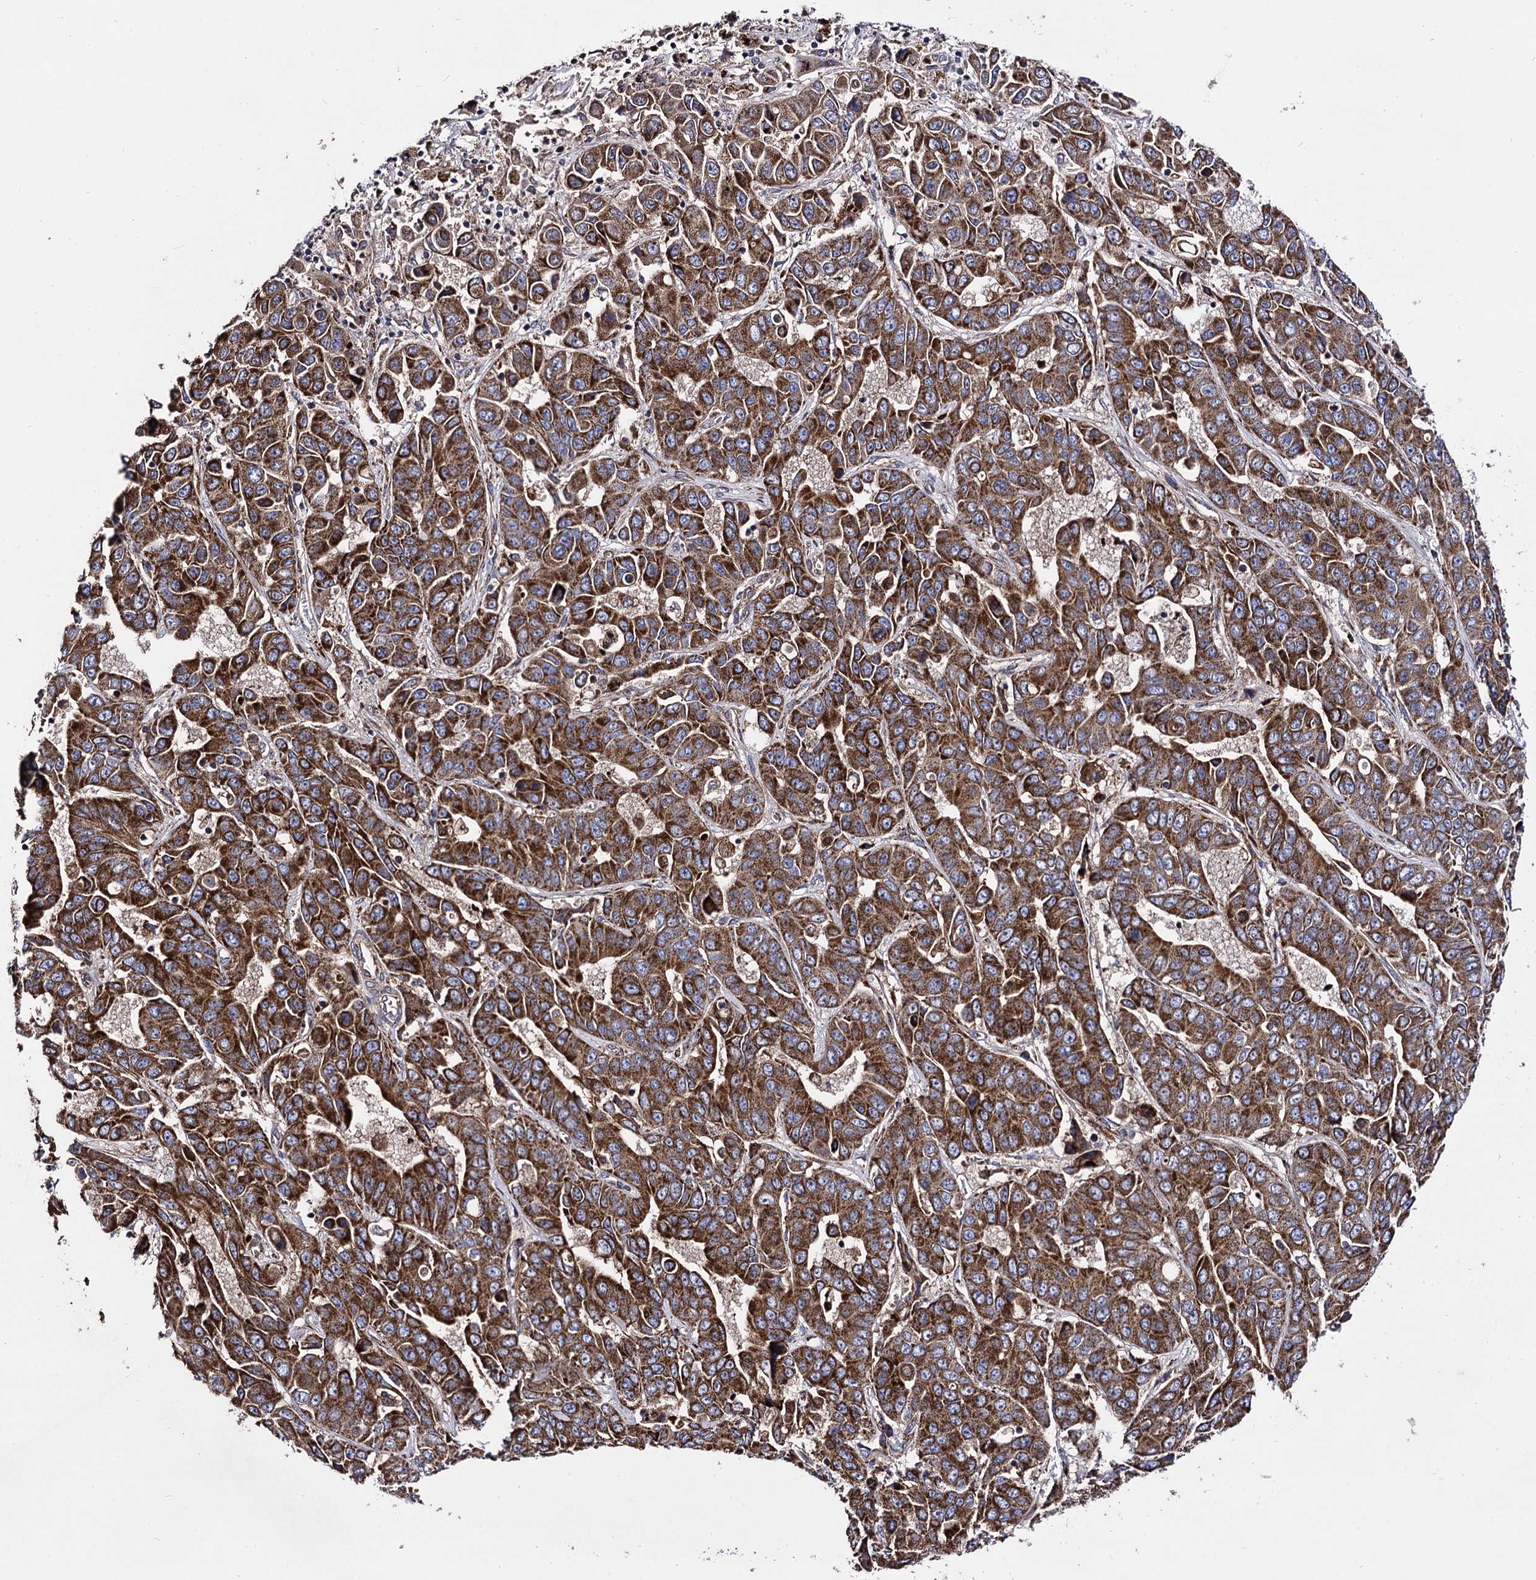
{"staining": {"intensity": "strong", "quantity": ">75%", "location": "cytoplasmic/membranous"}, "tissue": "liver cancer", "cell_type": "Tumor cells", "image_type": "cancer", "snomed": [{"axis": "morphology", "description": "Cholangiocarcinoma"}, {"axis": "topography", "description": "Liver"}], "caption": "Liver cancer tissue exhibits strong cytoplasmic/membranous positivity in about >75% of tumor cells", "gene": "IQCH", "patient": {"sex": "female", "age": 52}}